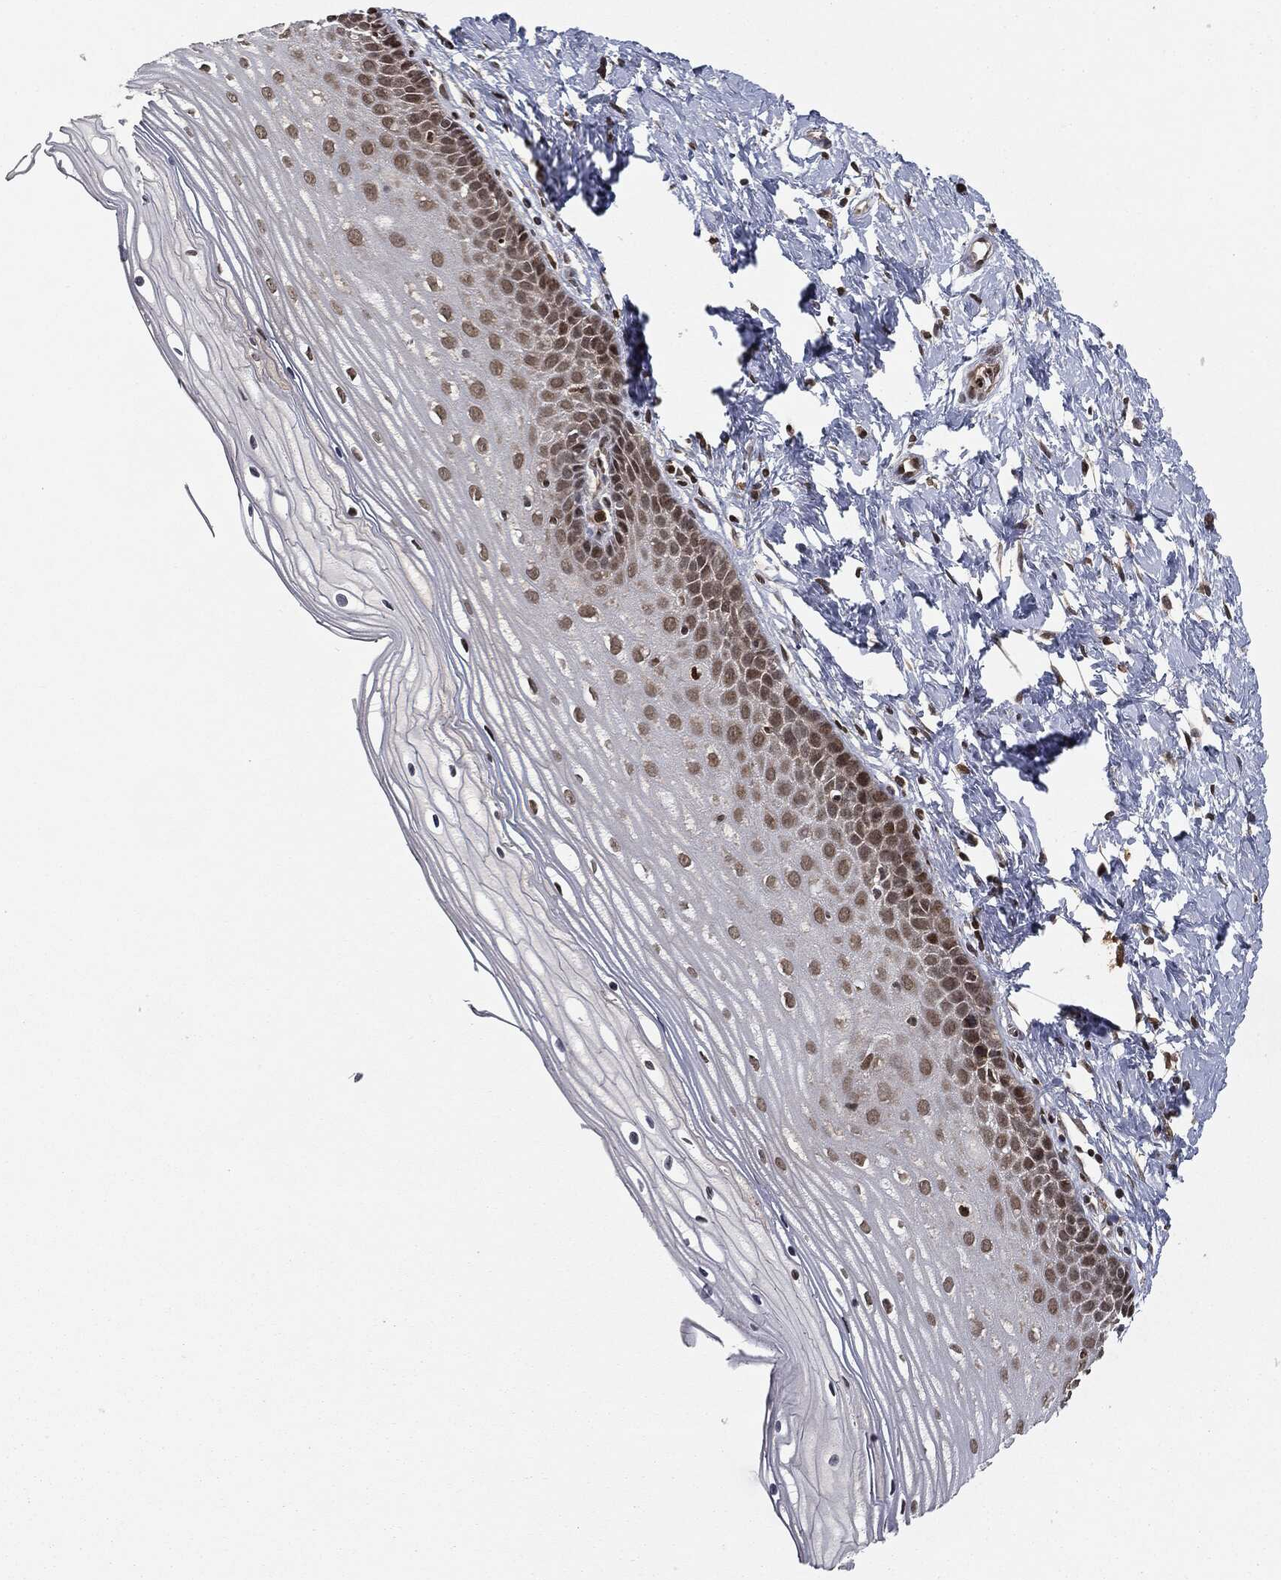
{"staining": {"intensity": "strong", "quantity": ">75%", "location": "nuclear"}, "tissue": "cervix", "cell_type": "Glandular cells", "image_type": "normal", "snomed": [{"axis": "morphology", "description": "Normal tissue, NOS"}, {"axis": "topography", "description": "Cervix"}], "caption": "Human cervix stained for a protein (brown) exhibits strong nuclear positive expression in approximately >75% of glandular cells.", "gene": "TBC1D22A", "patient": {"sex": "female", "age": 37}}